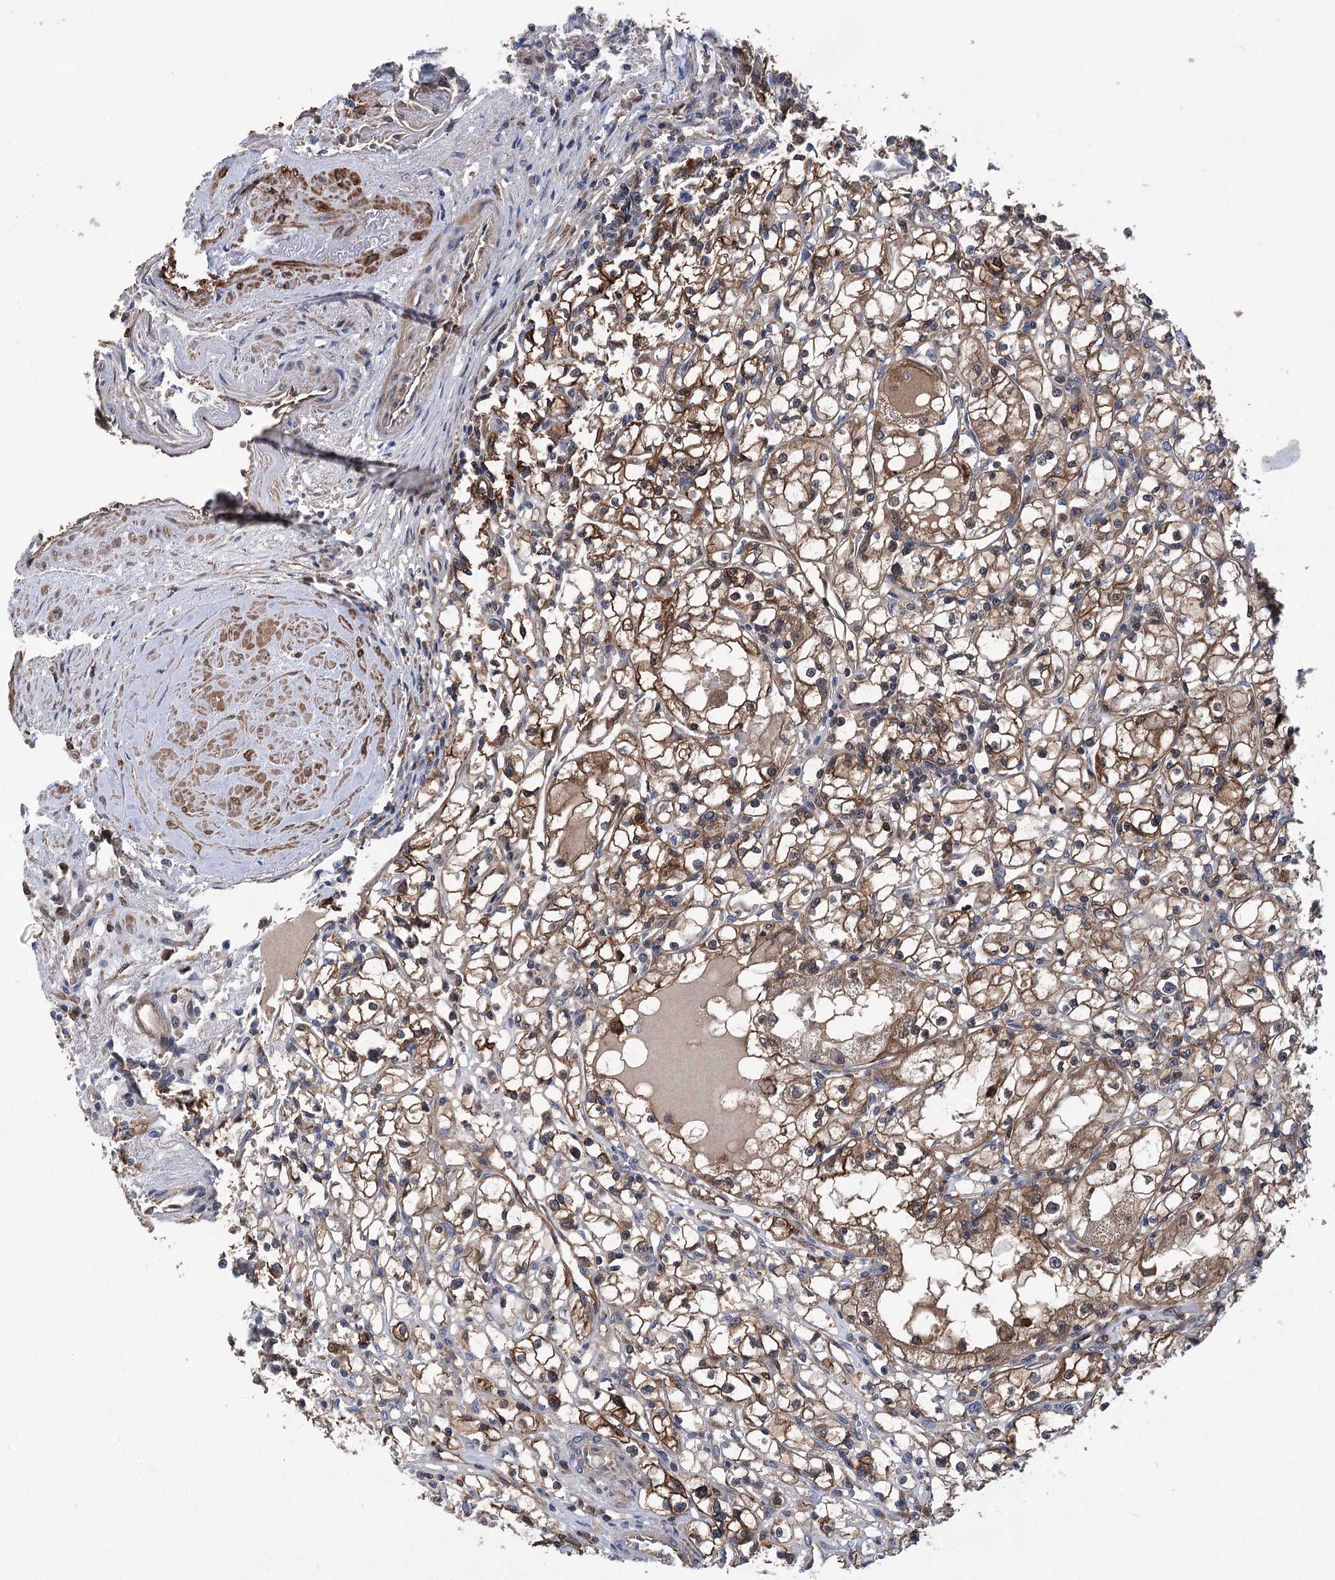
{"staining": {"intensity": "moderate", "quantity": ">75%", "location": "cytoplasmic/membranous"}, "tissue": "renal cancer", "cell_type": "Tumor cells", "image_type": "cancer", "snomed": [{"axis": "morphology", "description": "Adenocarcinoma, NOS"}, {"axis": "topography", "description": "Kidney"}], "caption": "A photomicrograph showing moderate cytoplasmic/membranous positivity in about >75% of tumor cells in renal cancer, as visualized by brown immunohistochemical staining.", "gene": "DPP3", "patient": {"sex": "male", "age": 56}}